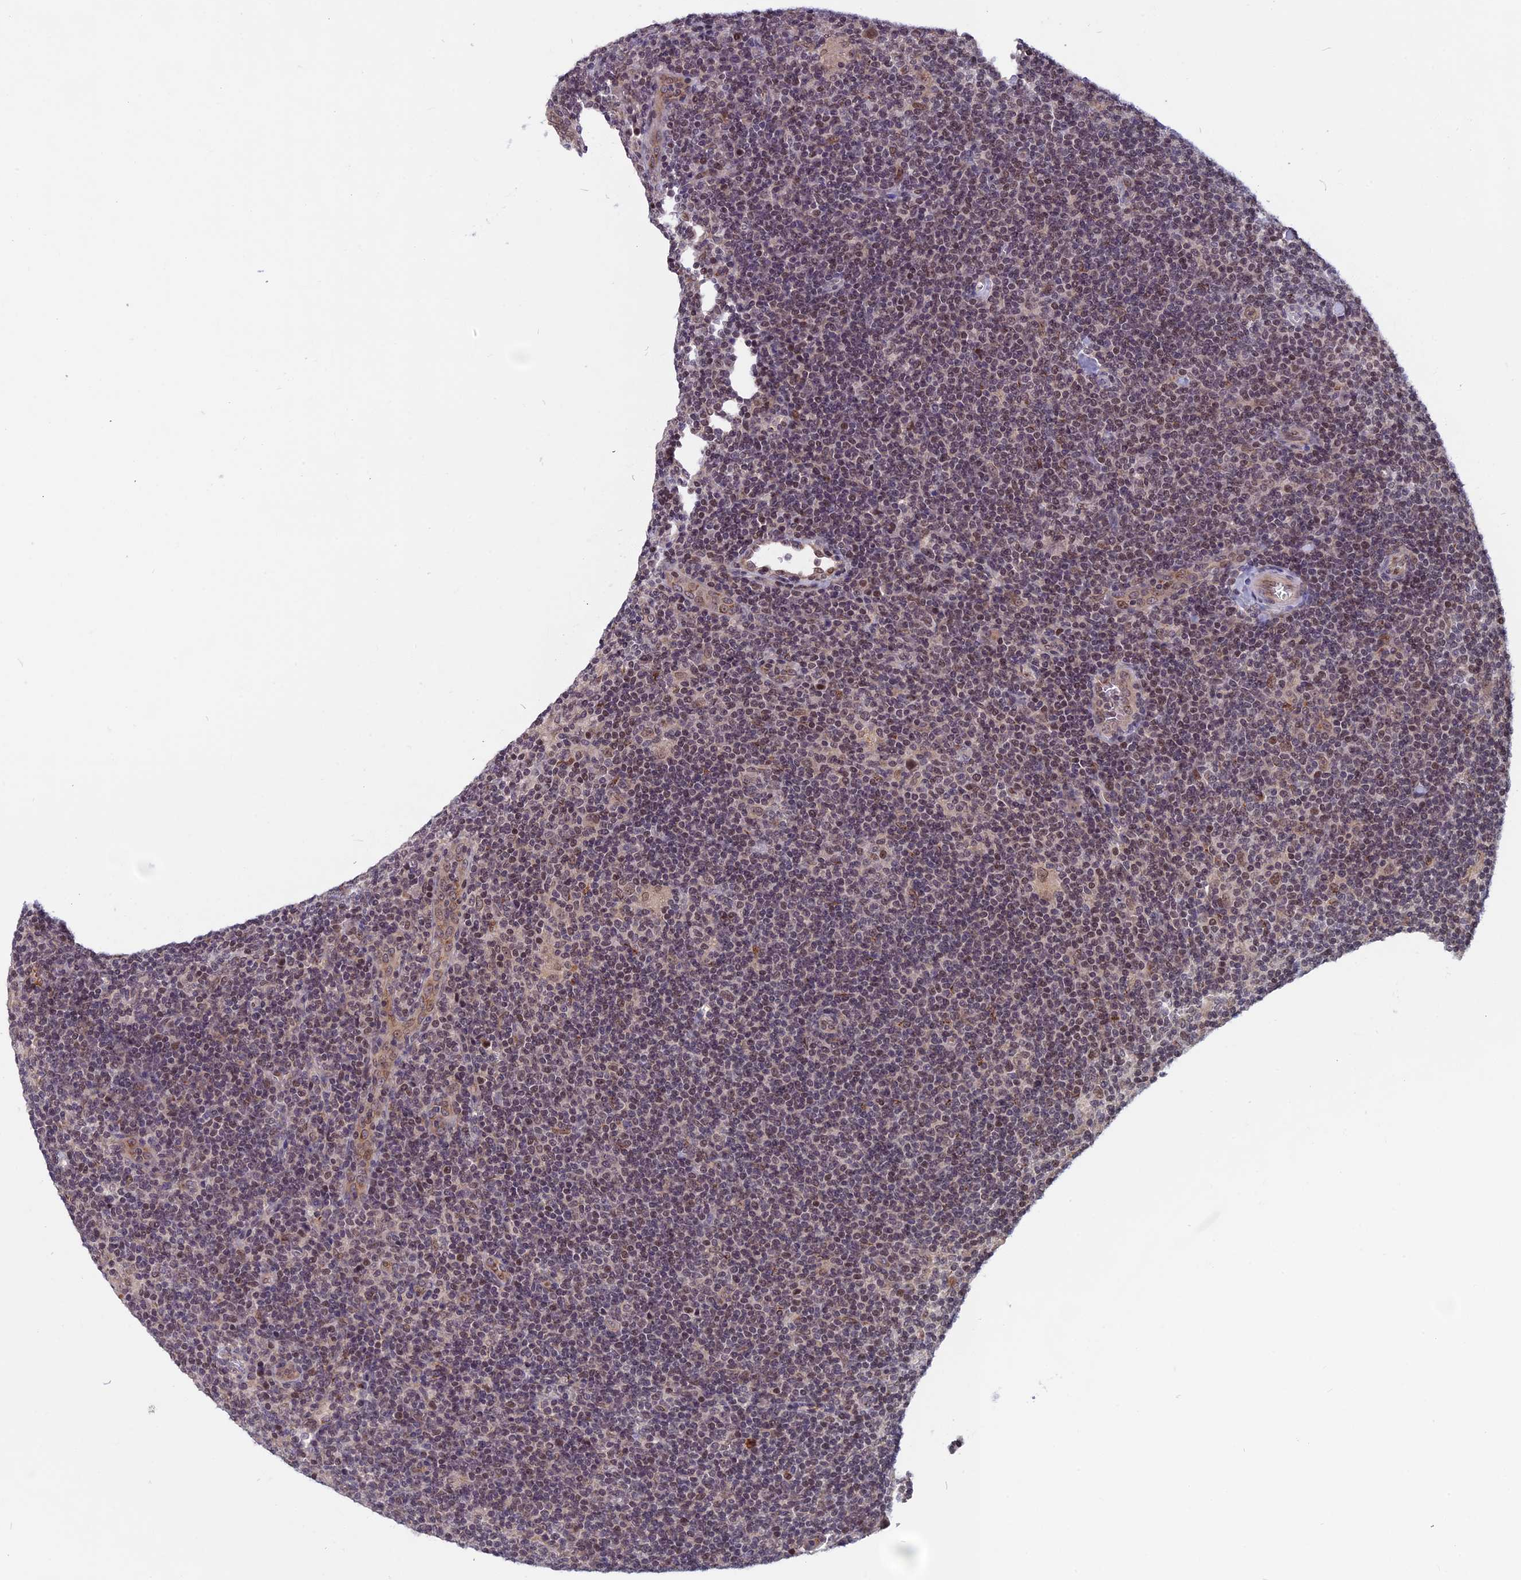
{"staining": {"intensity": "weak", "quantity": ">75%", "location": "nuclear"}, "tissue": "lymphoma", "cell_type": "Tumor cells", "image_type": "cancer", "snomed": [{"axis": "morphology", "description": "Hodgkin's disease, NOS"}, {"axis": "topography", "description": "Lymph node"}], "caption": "Immunohistochemical staining of human Hodgkin's disease exhibits low levels of weak nuclear positivity in approximately >75% of tumor cells.", "gene": "CCDC113", "patient": {"sex": "female", "age": 57}}